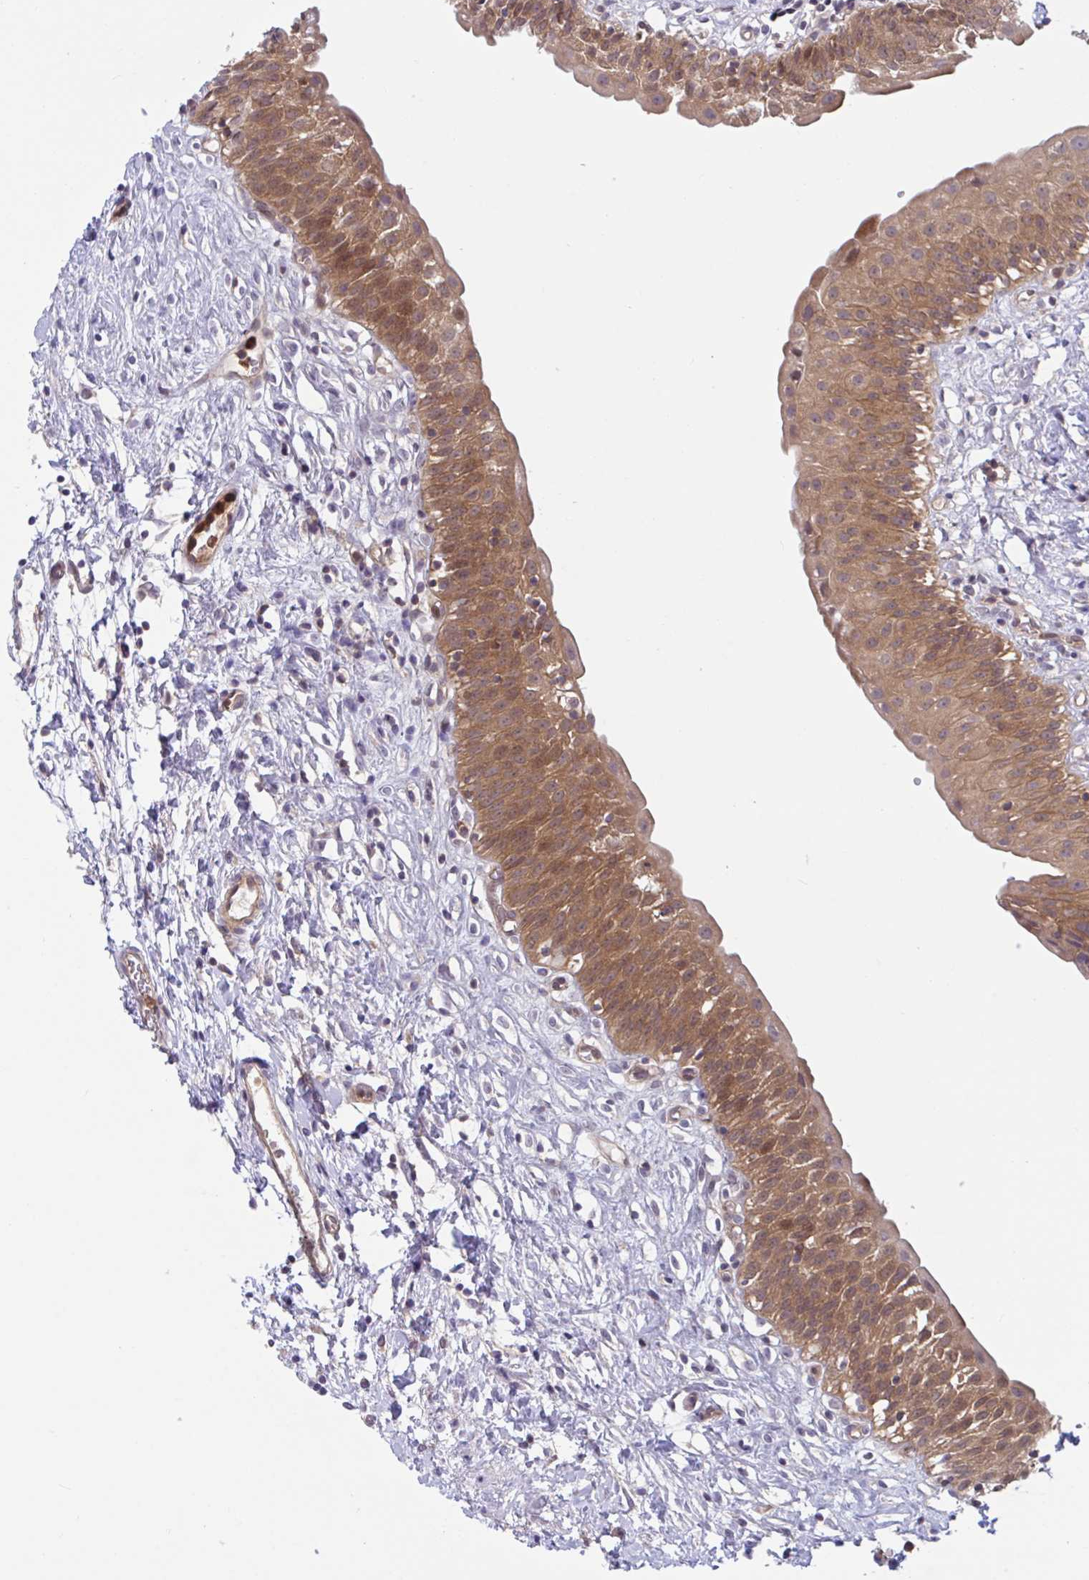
{"staining": {"intensity": "moderate", "quantity": ">75%", "location": "cytoplasmic/membranous,nuclear"}, "tissue": "urinary bladder", "cell_type": "Urothelial cells", "image_type": "normal", "snomed": [{"axis": "morphology", "description": "Normal tissue, NOS"}, {"axis": "topography", "description": "Urinary bladder"}], "caption": "A high-resolution photomicrograph shows IHC staining of unremarkable urinary bladder, which demonstrates moderate cytoplasmic/membranous,nuclear expression in approximately >75% of urothelial cells. (IHC, brightfield microscopy, high magnification).", "gene": "LMNTD2", "patient": {"sex": "male", "age": 51}}